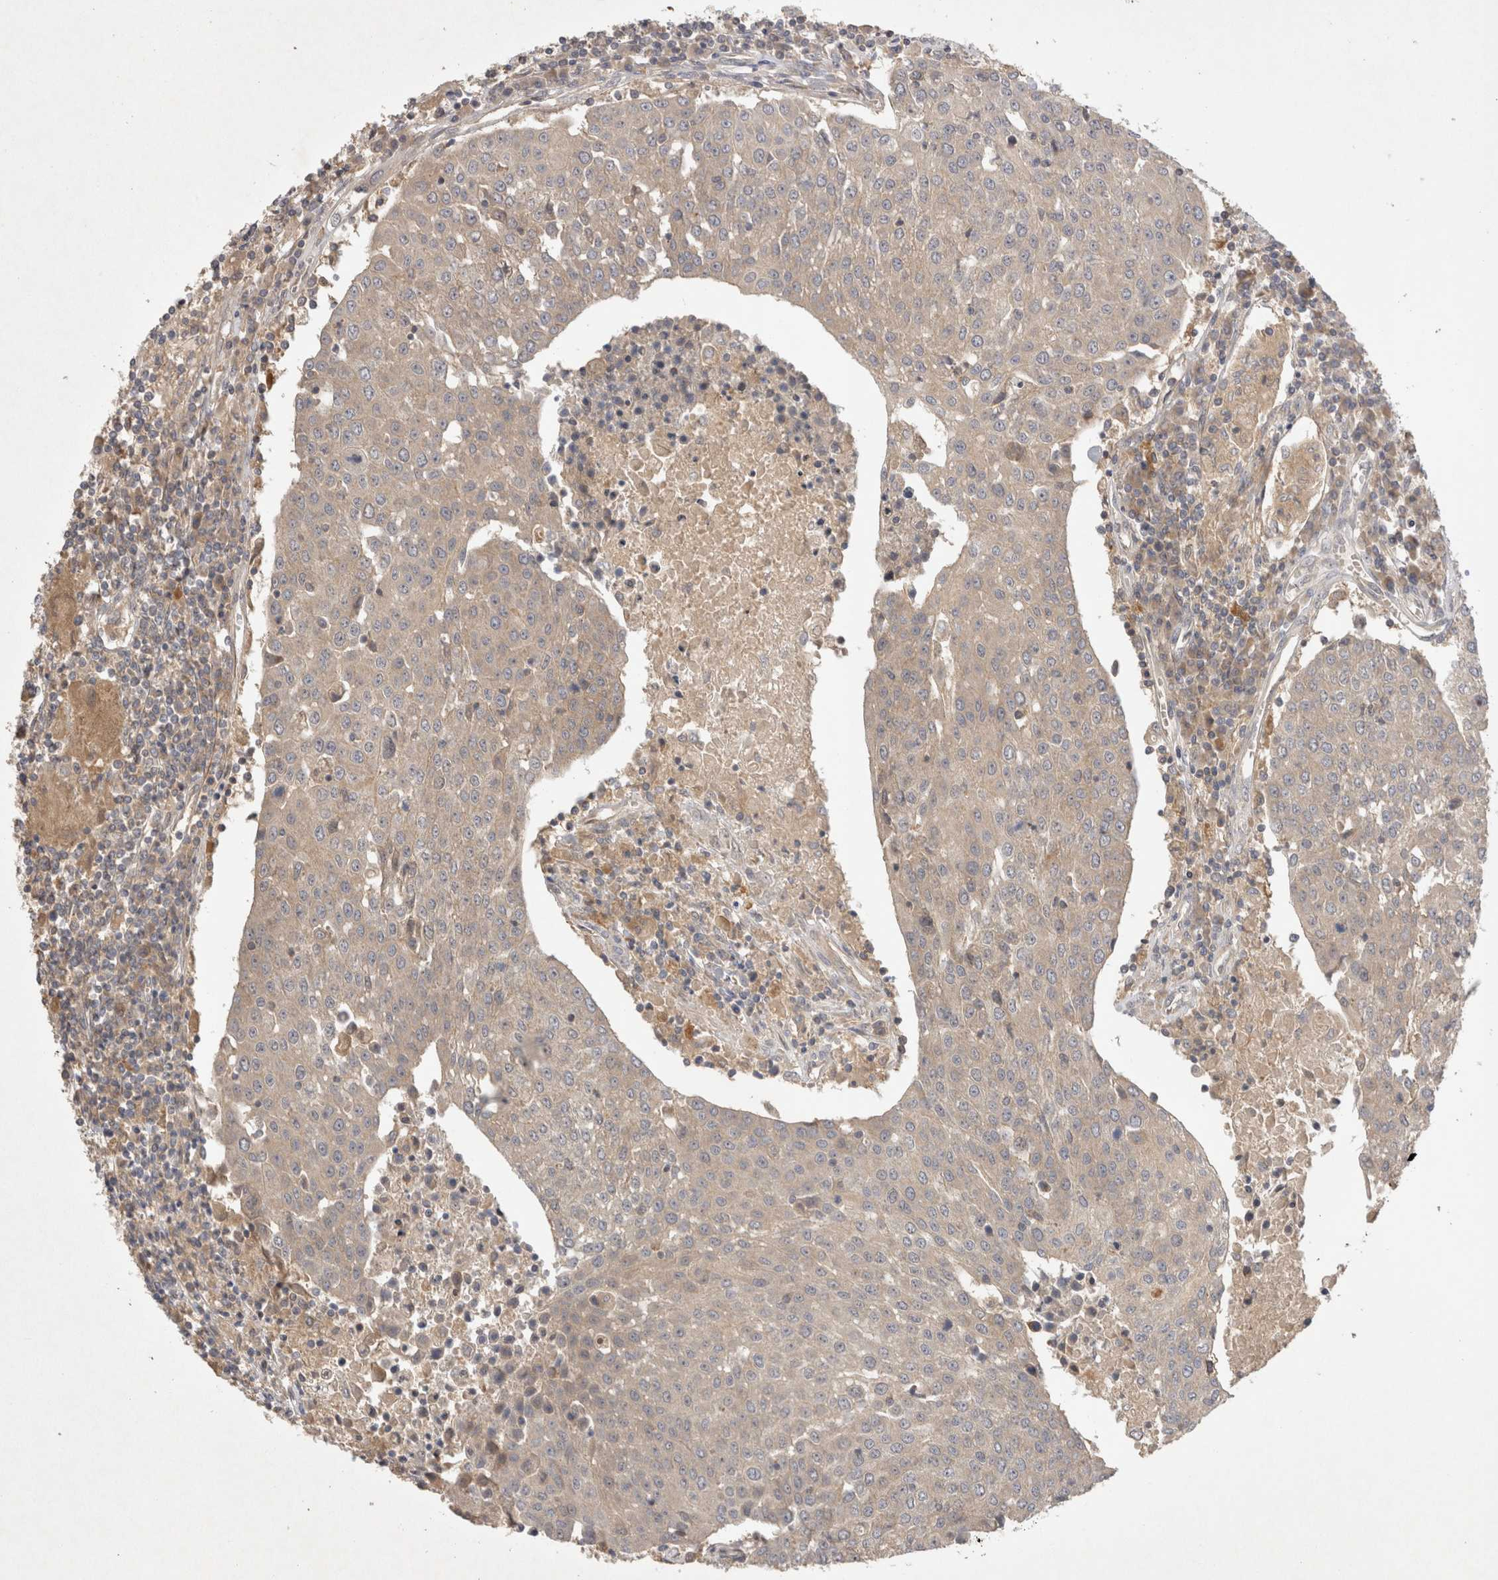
{"staining": {"intensity": "weak", "quantity": "<25%", "location": "cytoplasmic/membranous"}, "tissue": "urothelial cancer", "cell_type": "Tumor cells", "image_type": "cancer", "snomed": [{"axis": "morphology", "description": "Urothelial carcinoma, High grade"}, {"axis": "topography", "description": "Urinary bladder"}], "caption": "Urothelial cancer stained for a protein using immunohistochemistry (IHC) demonstrates no staining tumor cells.", "gene": "PPP1R42", "patient": {"sex": "female", "age": 85}}